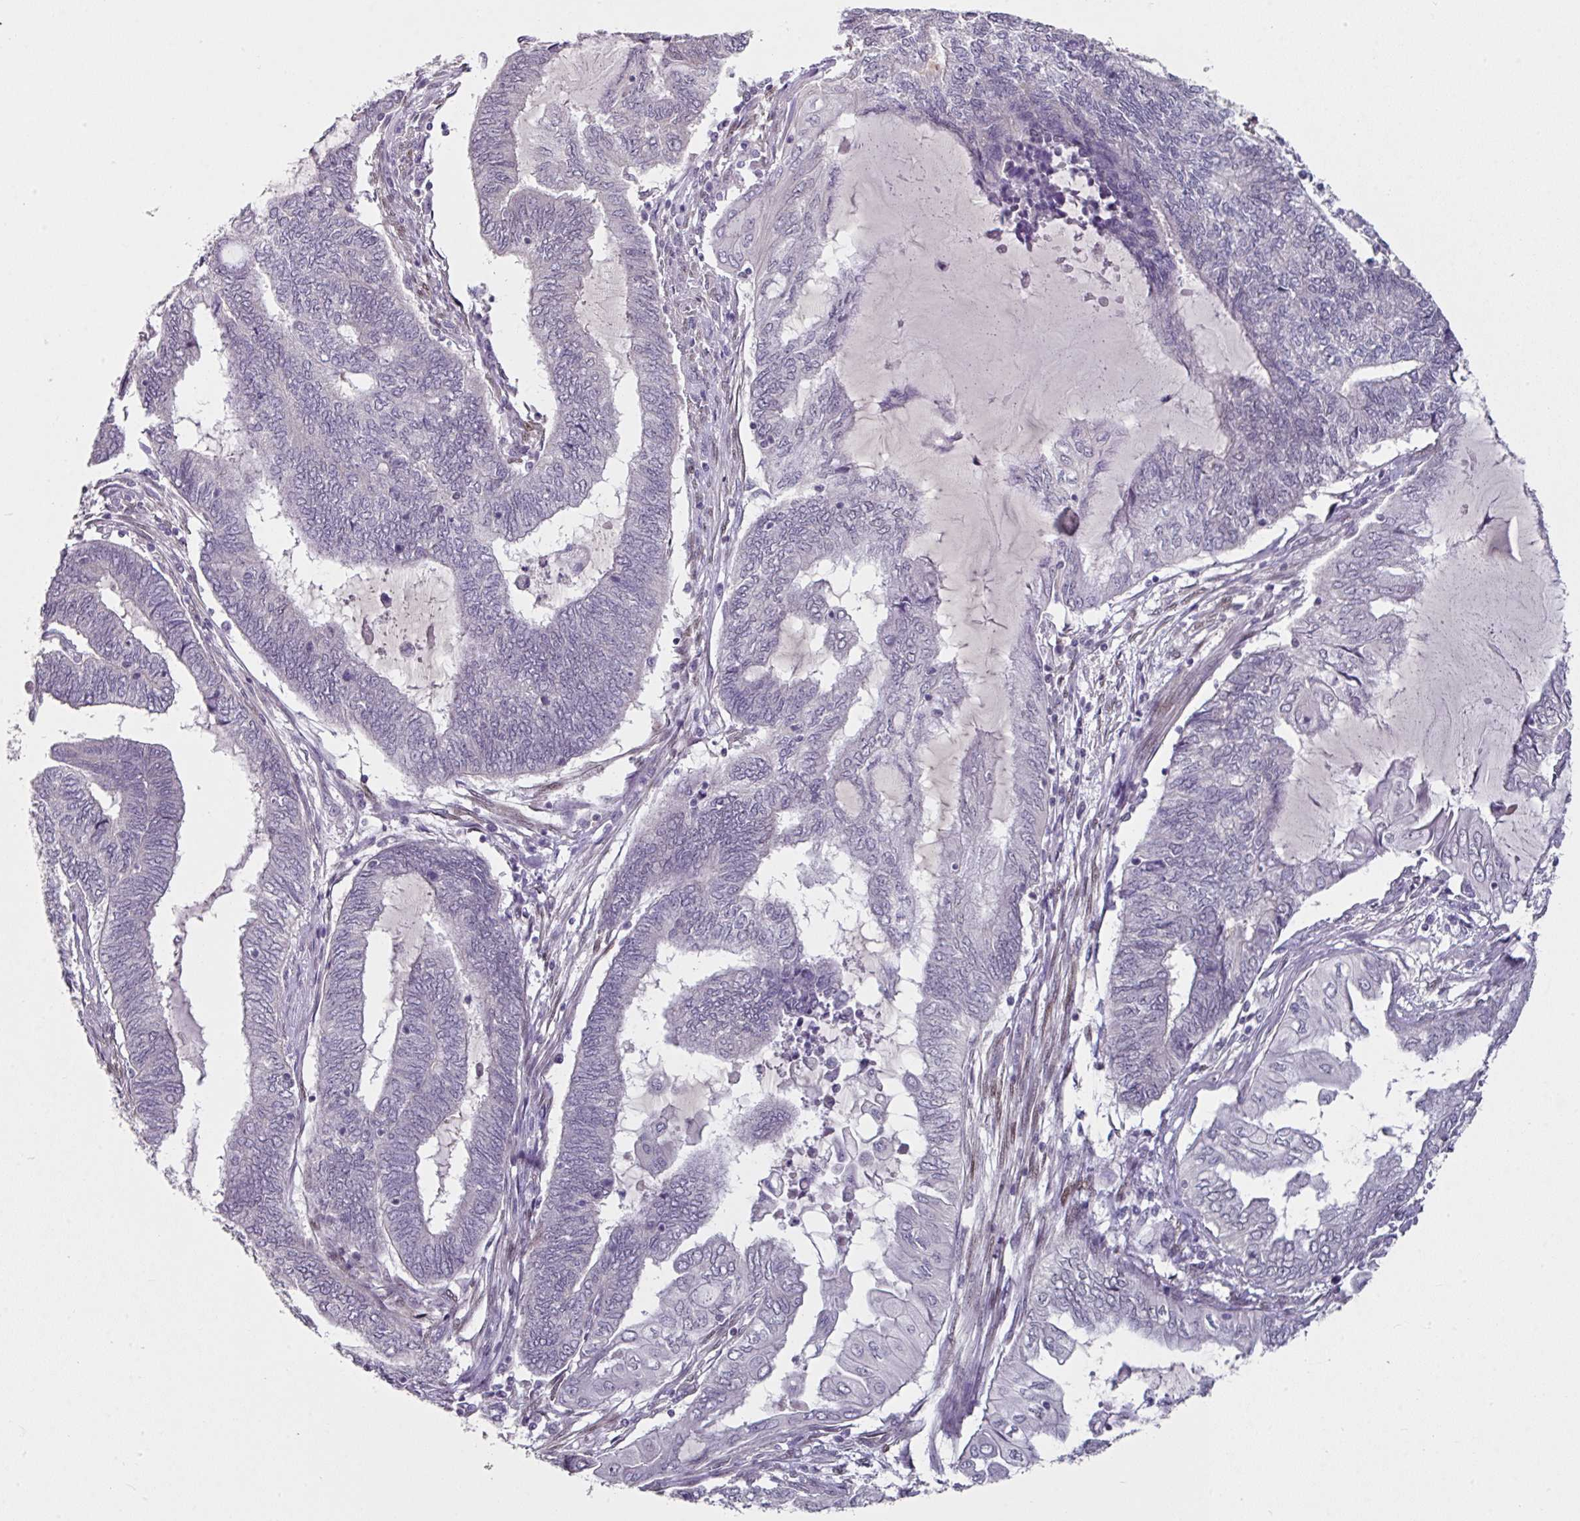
{"staining": {"intensity": "negative", "quantity": "none", "location": "none"}, "tissue": "endometrial cancer", "cell_type": "Tumor cells", "image_type": "cancer", "snomed": [{"axis": "morphology", "description": "Adenocarcinoma, NOS"}, {"axis": "topography", "description": "Uterus"}, {"axis": "topography", "description": "Endometrium"}], "caption": "Immunohistochemistry micrograph of neoplastic tissue: endometrial cancer stained with DAB displays no significant protein expression in tumor cells.", "gene": "ELK1", "patient": {"sex": "female", "age": 70}}